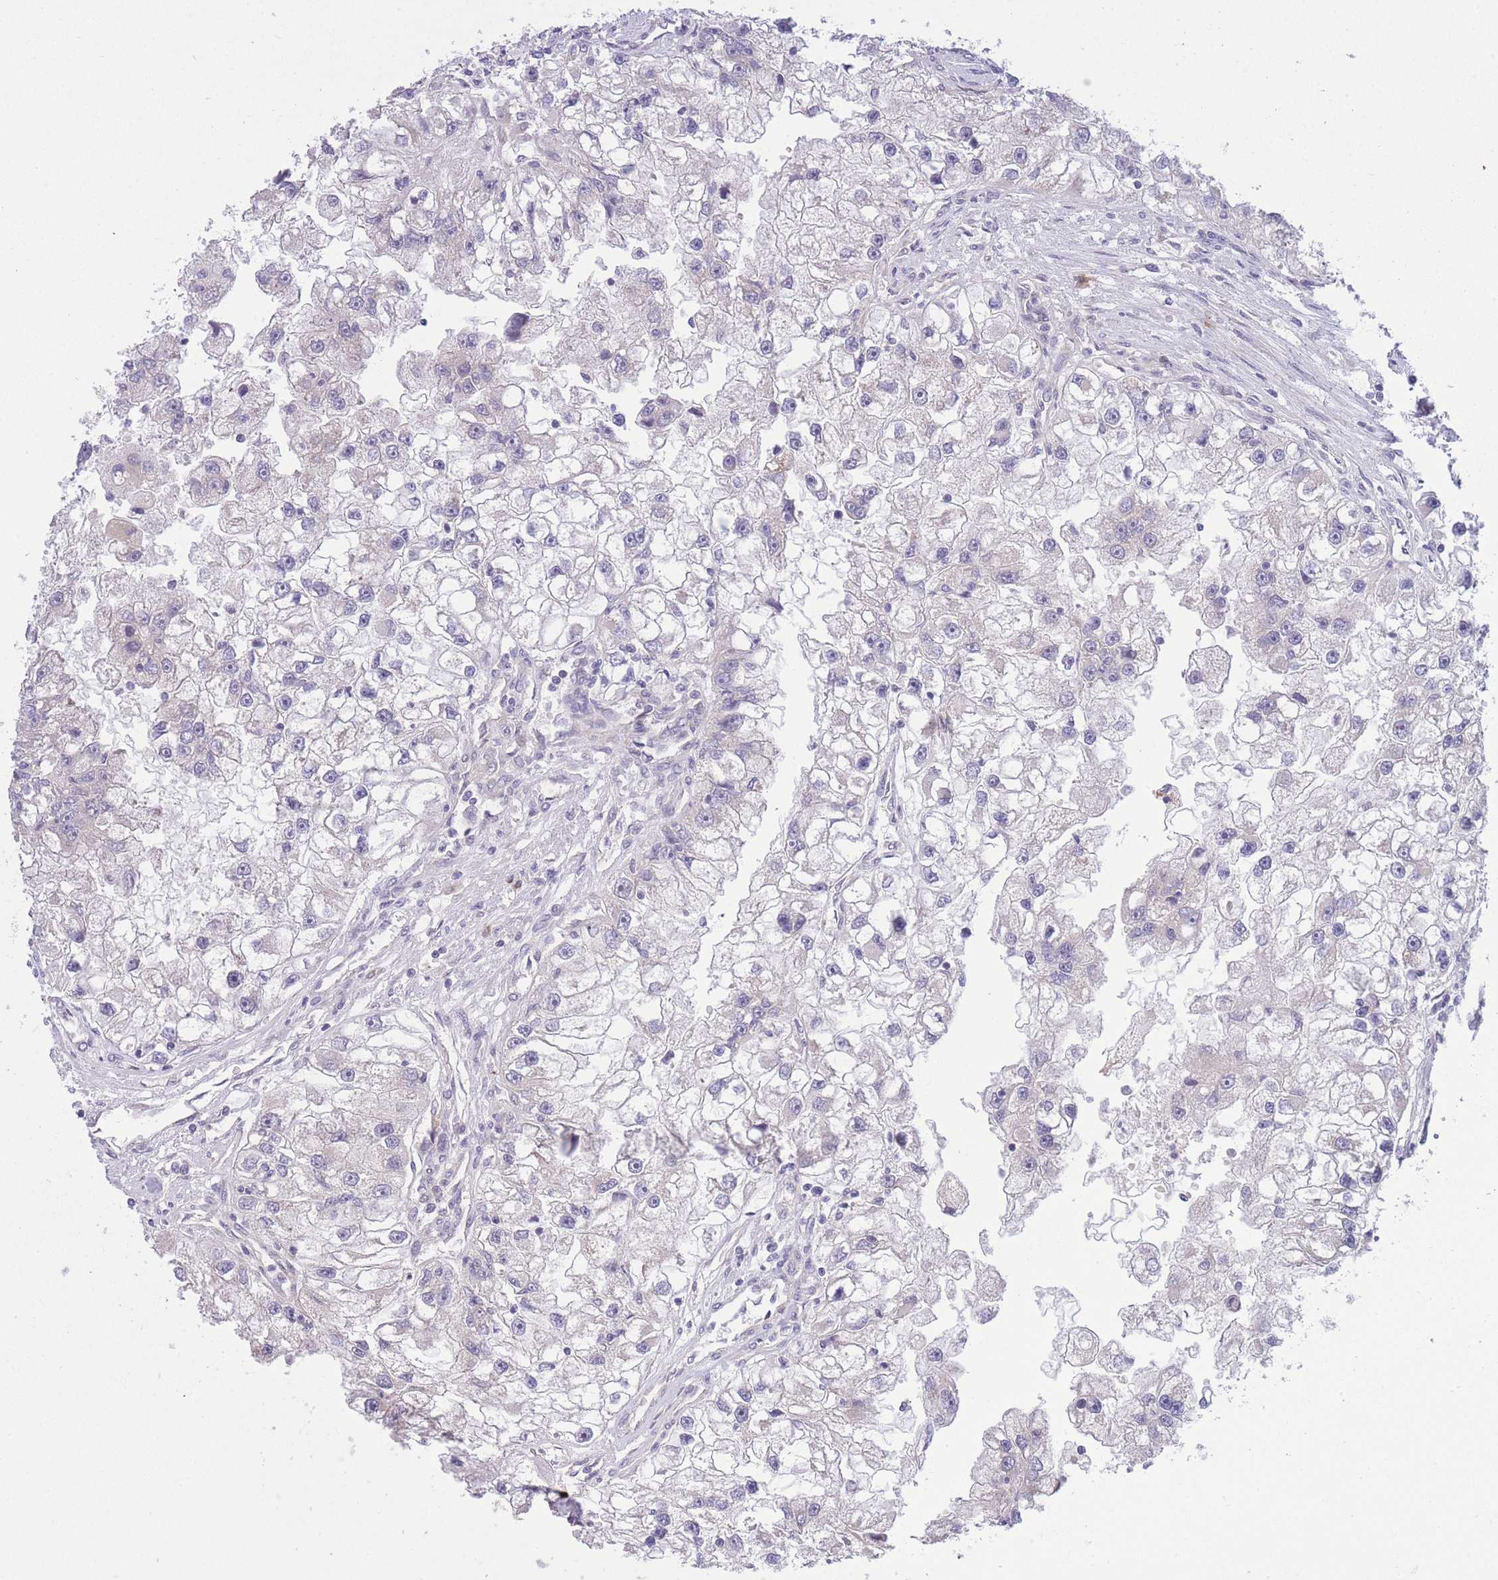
{"staining": {"intensity": "negative", "quantity": "none", "location": "none"}, "tissue": "renal cancer", "cell_type": "Tumor cells", "image_type": "cancer", "snomed": [{"axis": "morphology", "description": "Adenocarcinoma, NOS"}, {"axis": "topography", "description": "Kidney"}], "caption": "Tumor cells show no significant protein staining in renal cancer. (Brightfield microscopy of DAB immunohistochemistry (IHC) at high magnification).", "gene": "CDC25B", "patient": {"sex": "male", "age": 63}}